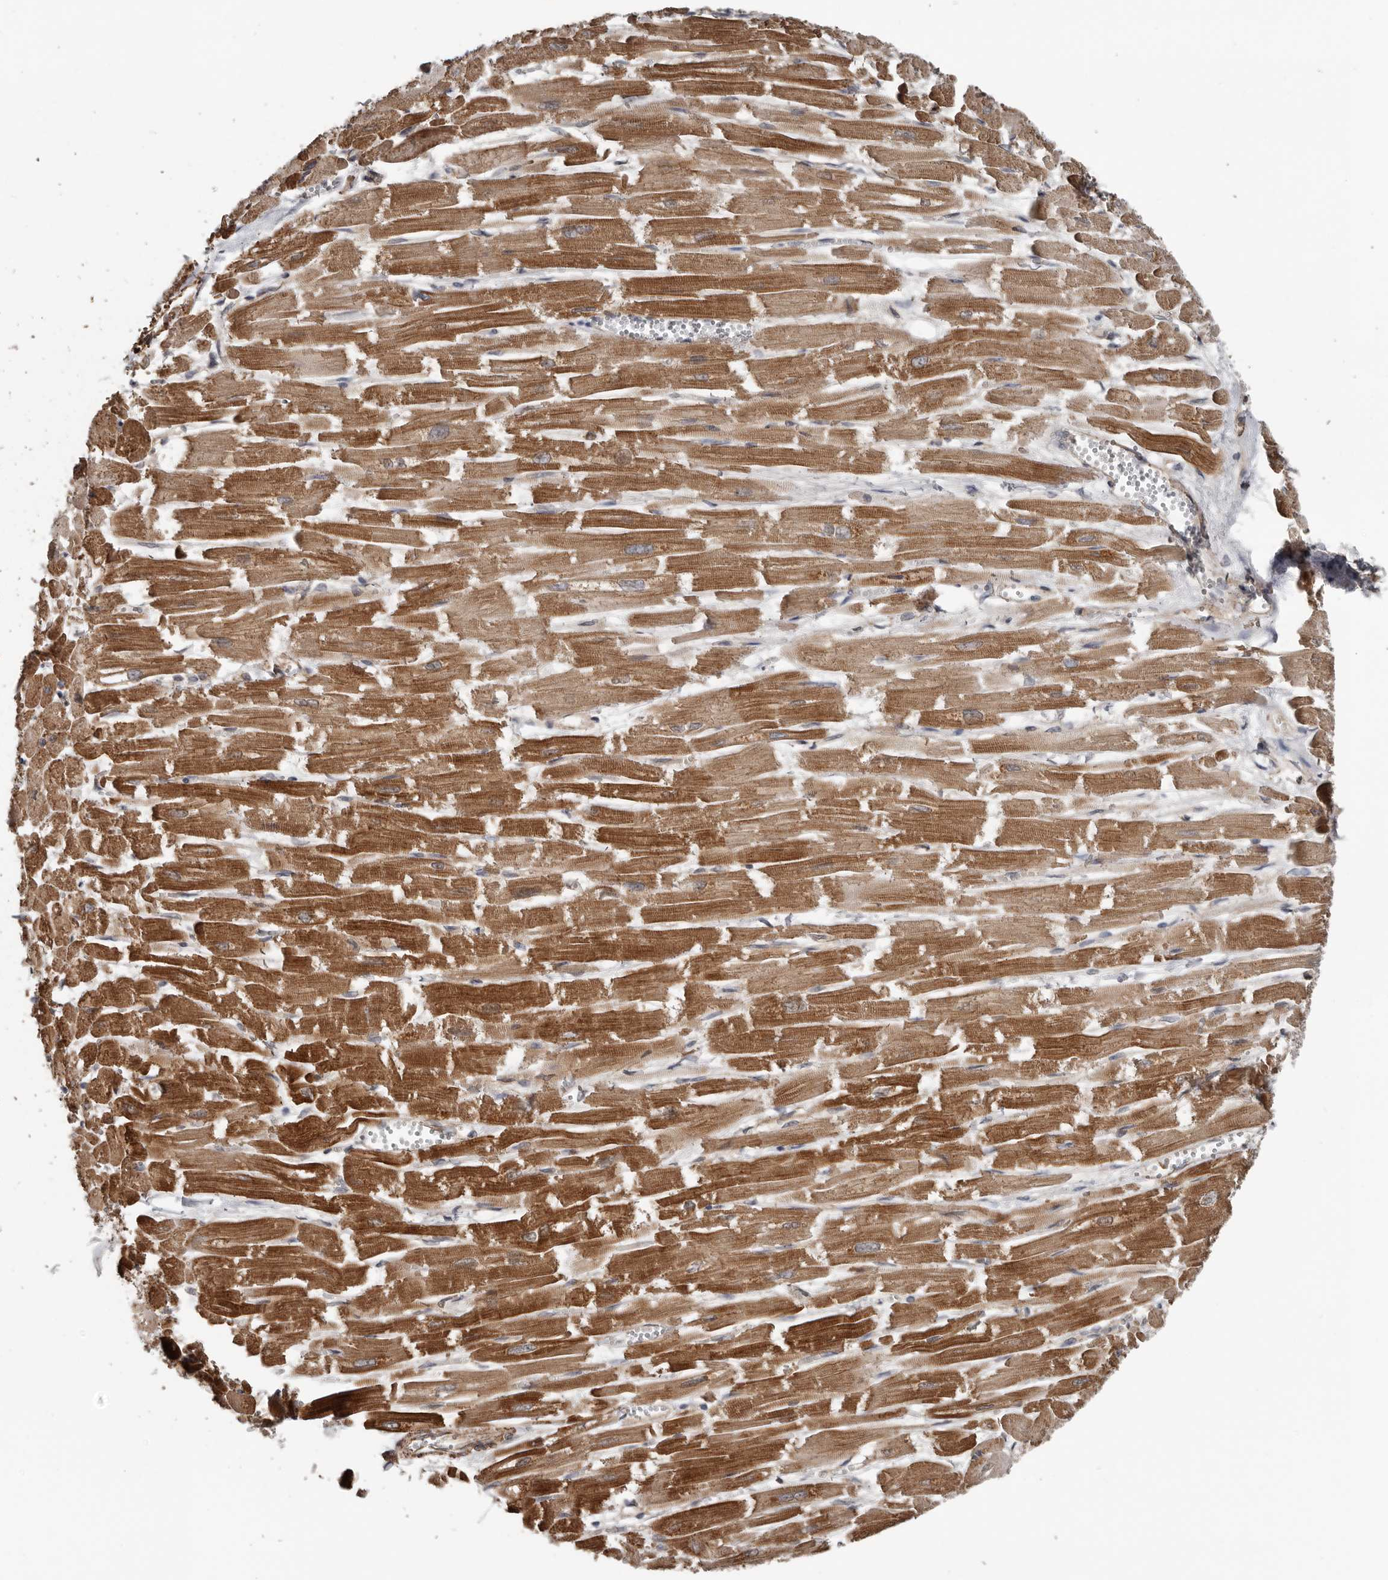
{"staining": {"intensity": "strong", "quantity": "25%-75%", "location": "cytoplasmic/membranous"}, "tissue": "heart muscle", "cell_type": "Cardiomyocytes", "image_type": "normal", "snomed": [{"axis": "morphology", "description": "Normal tissue, NOS"}, {"axis": "topography", "description": "Heart"}], "caption": "Heart muscle stained with DAB (3,3'-diaminobenzidine) IHC exhibits high levels of strong cytoplasmic/membranous staining in about 25%-75% of cardiomyocytes.", "gene": "DNAJB4", "patient": {"sex": "male", "age": 54}}